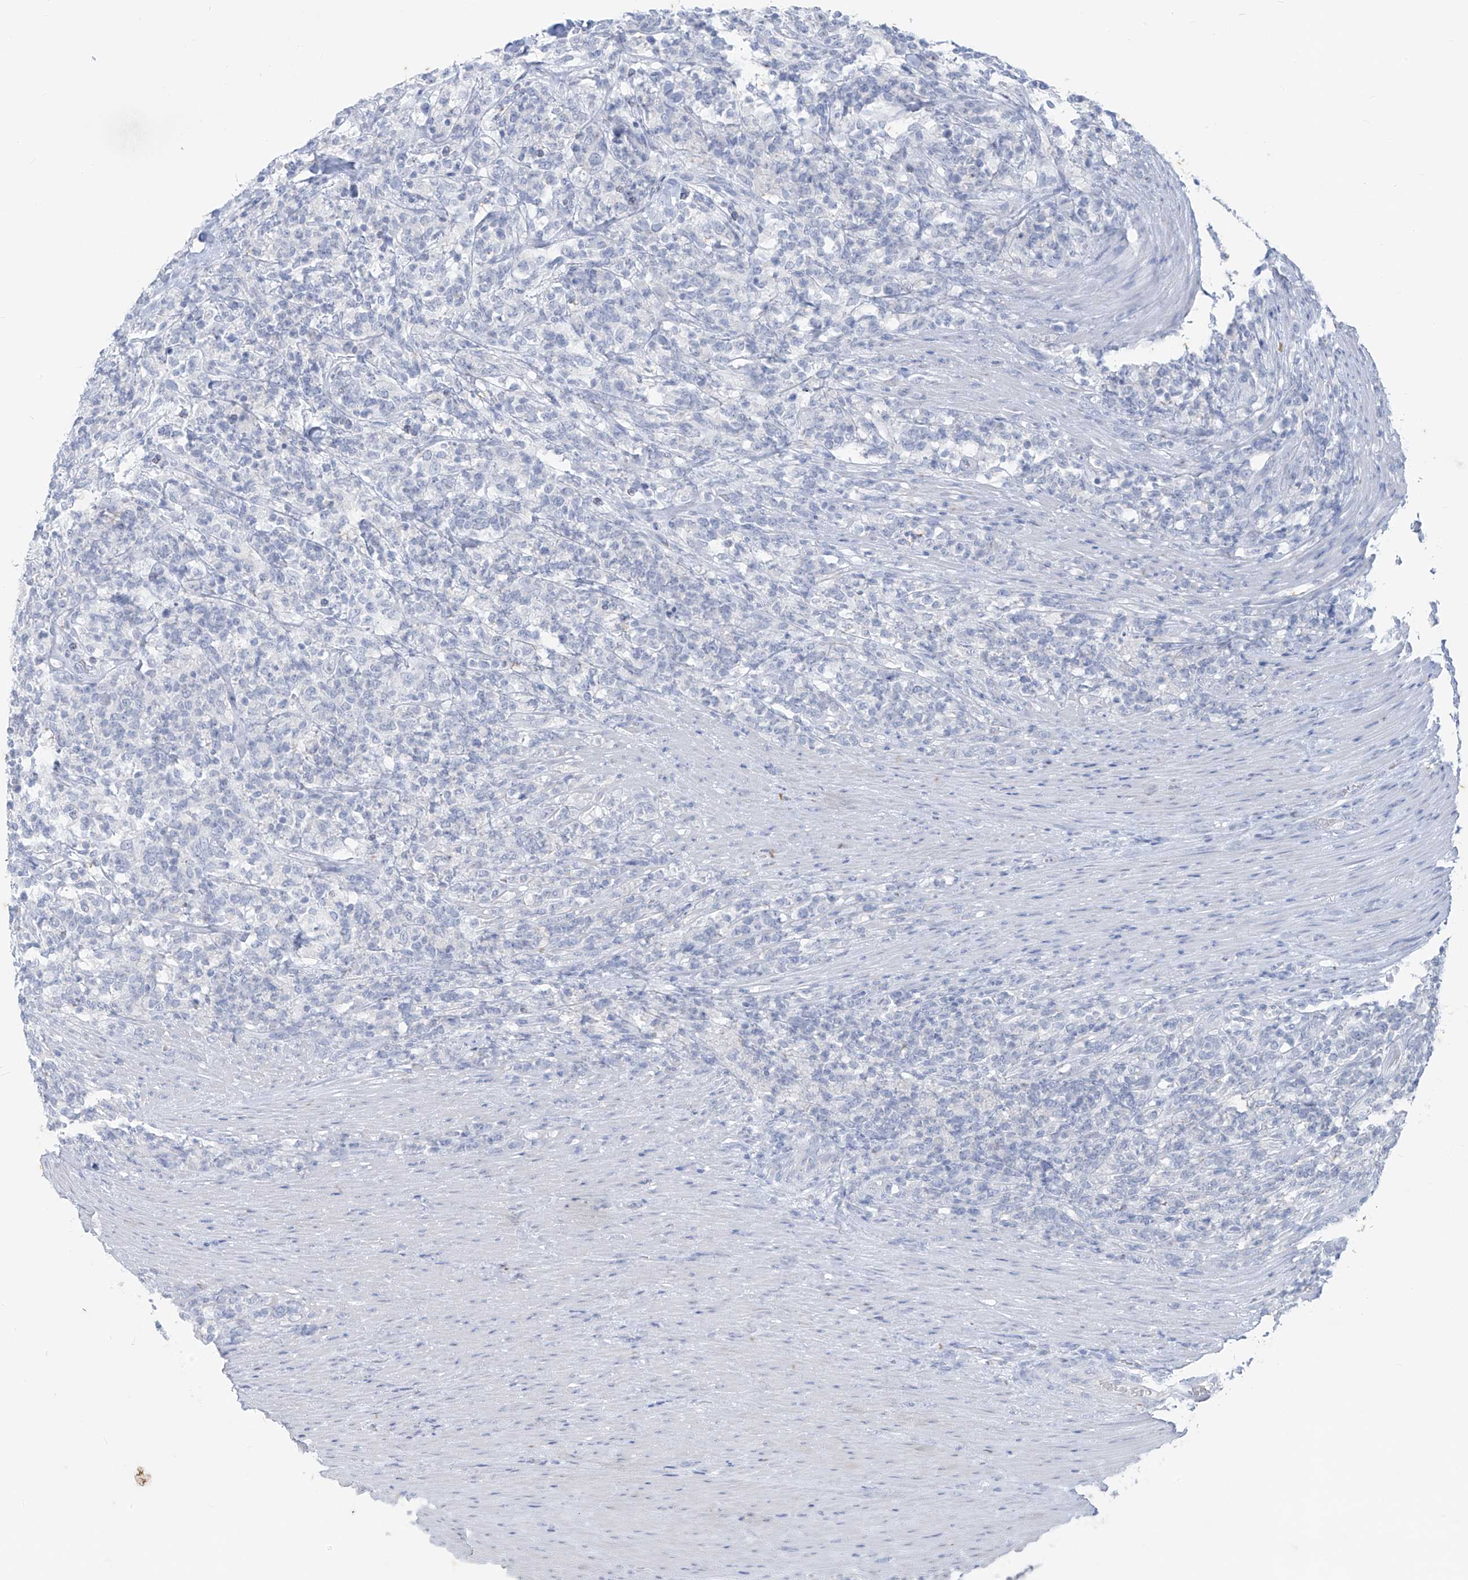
{"staining": {"intensity": "negative", "quantity": "none", "location": "none"}, "tissue": "lymphoma", "cell_type": "Tumor cells", "image_type": "cancer", "snomed": [{"axis": "morphology", "description": "Malignant lymphoma, non-Hodgkin's type, High grade"}, {"axis": "topography", "description": "Soft tissue"}], "caption": "This is an immunohistochemistry histopathology image of lymphoma. There is no positivity in tumor cells.", "gene": "CX3CR1", "patient": {"sex": "male", "age": 18}}